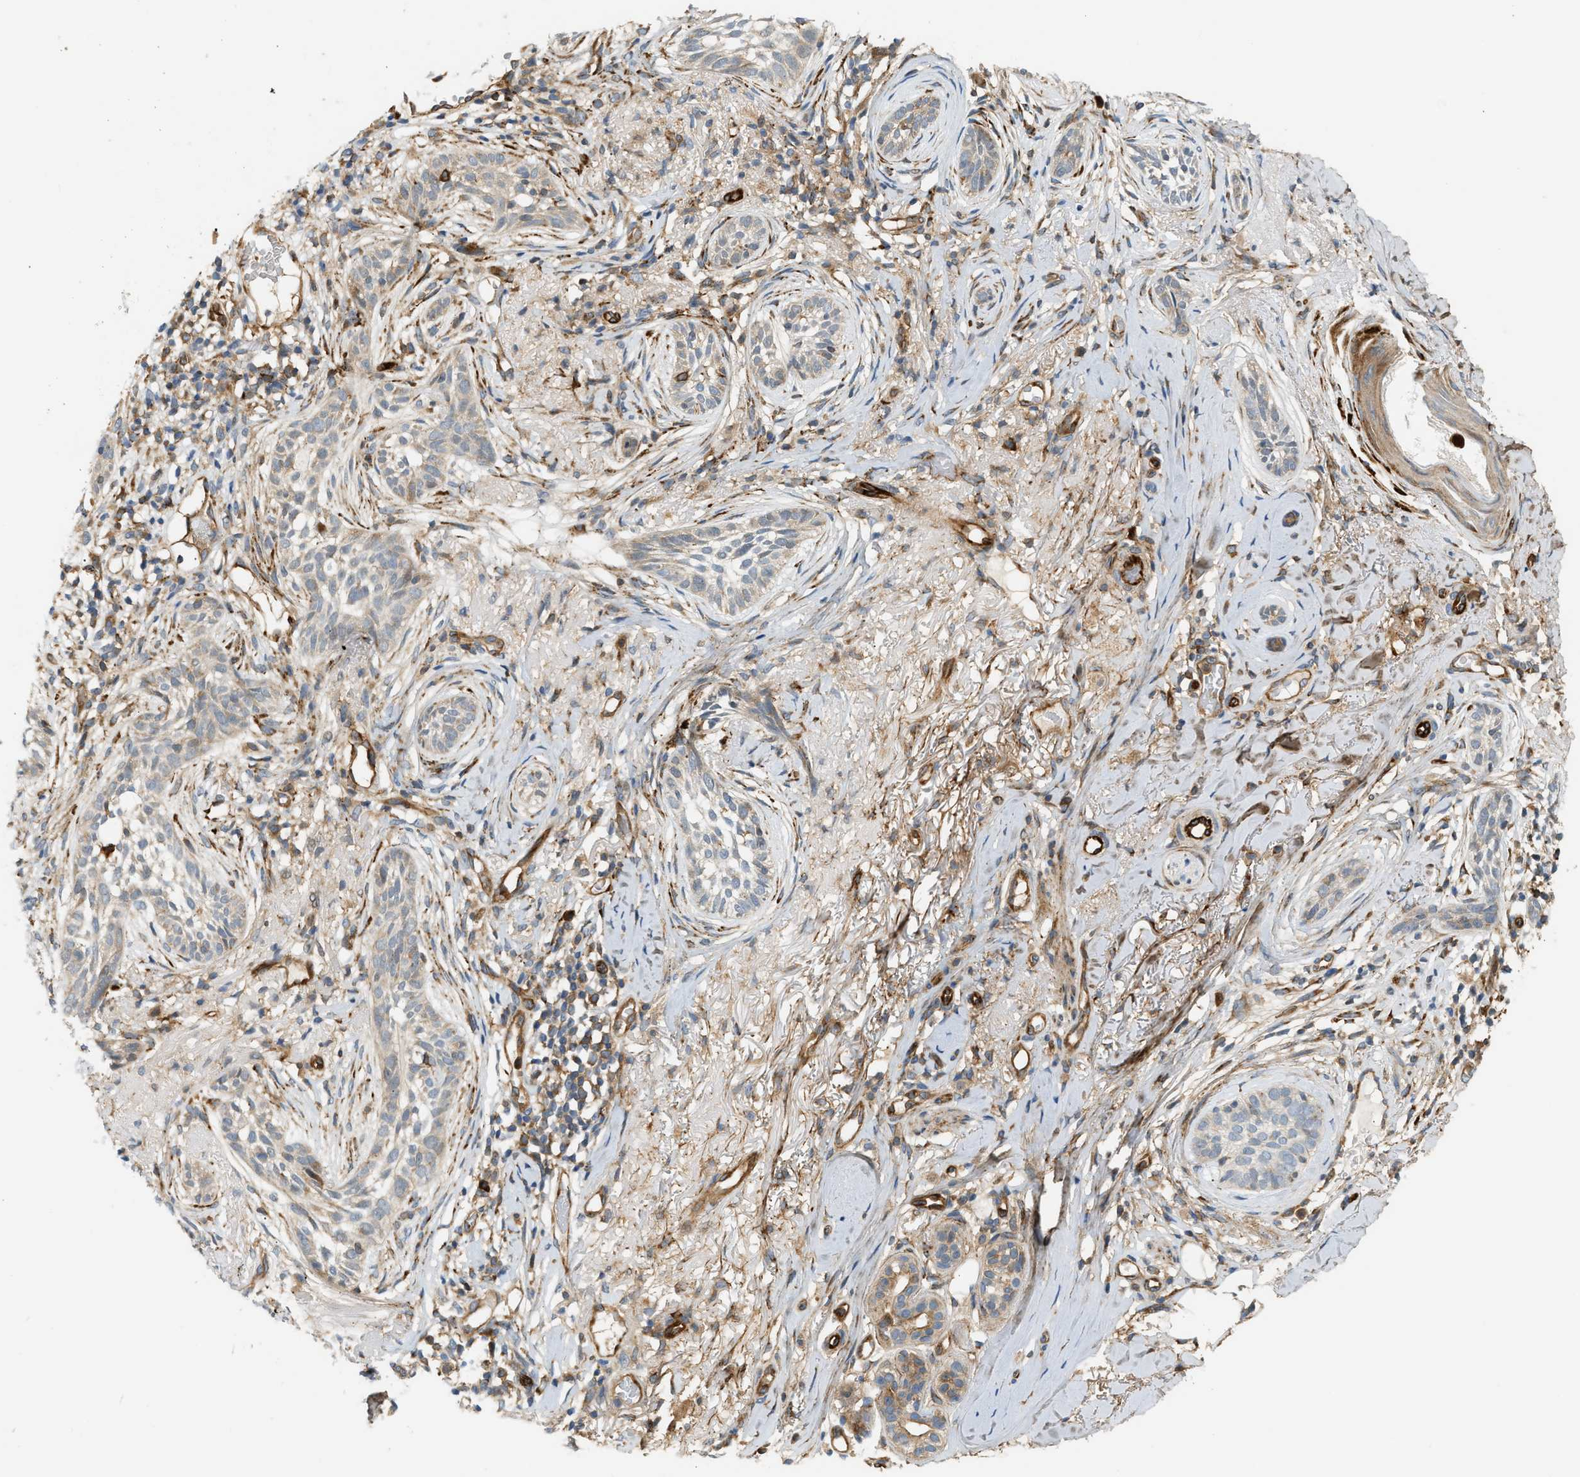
{"staining": {"intensity": "negative", "quantity": "none", "location": "none"}, "tissue": "skin cancer", "cell_type": "Tumor cells", "image_type": "cancer", "snomed": [{"axis": "morphology", "description": "Basal cell carcinoma"}, {"axis": "topography", "description": "Skin"}], "caption": "The photomicrograph shows no significant staining in tumor cells of skin basal cell carcinoma.", "gene": "PLCG2", "patient": {"sex": "female", "age": 88}}